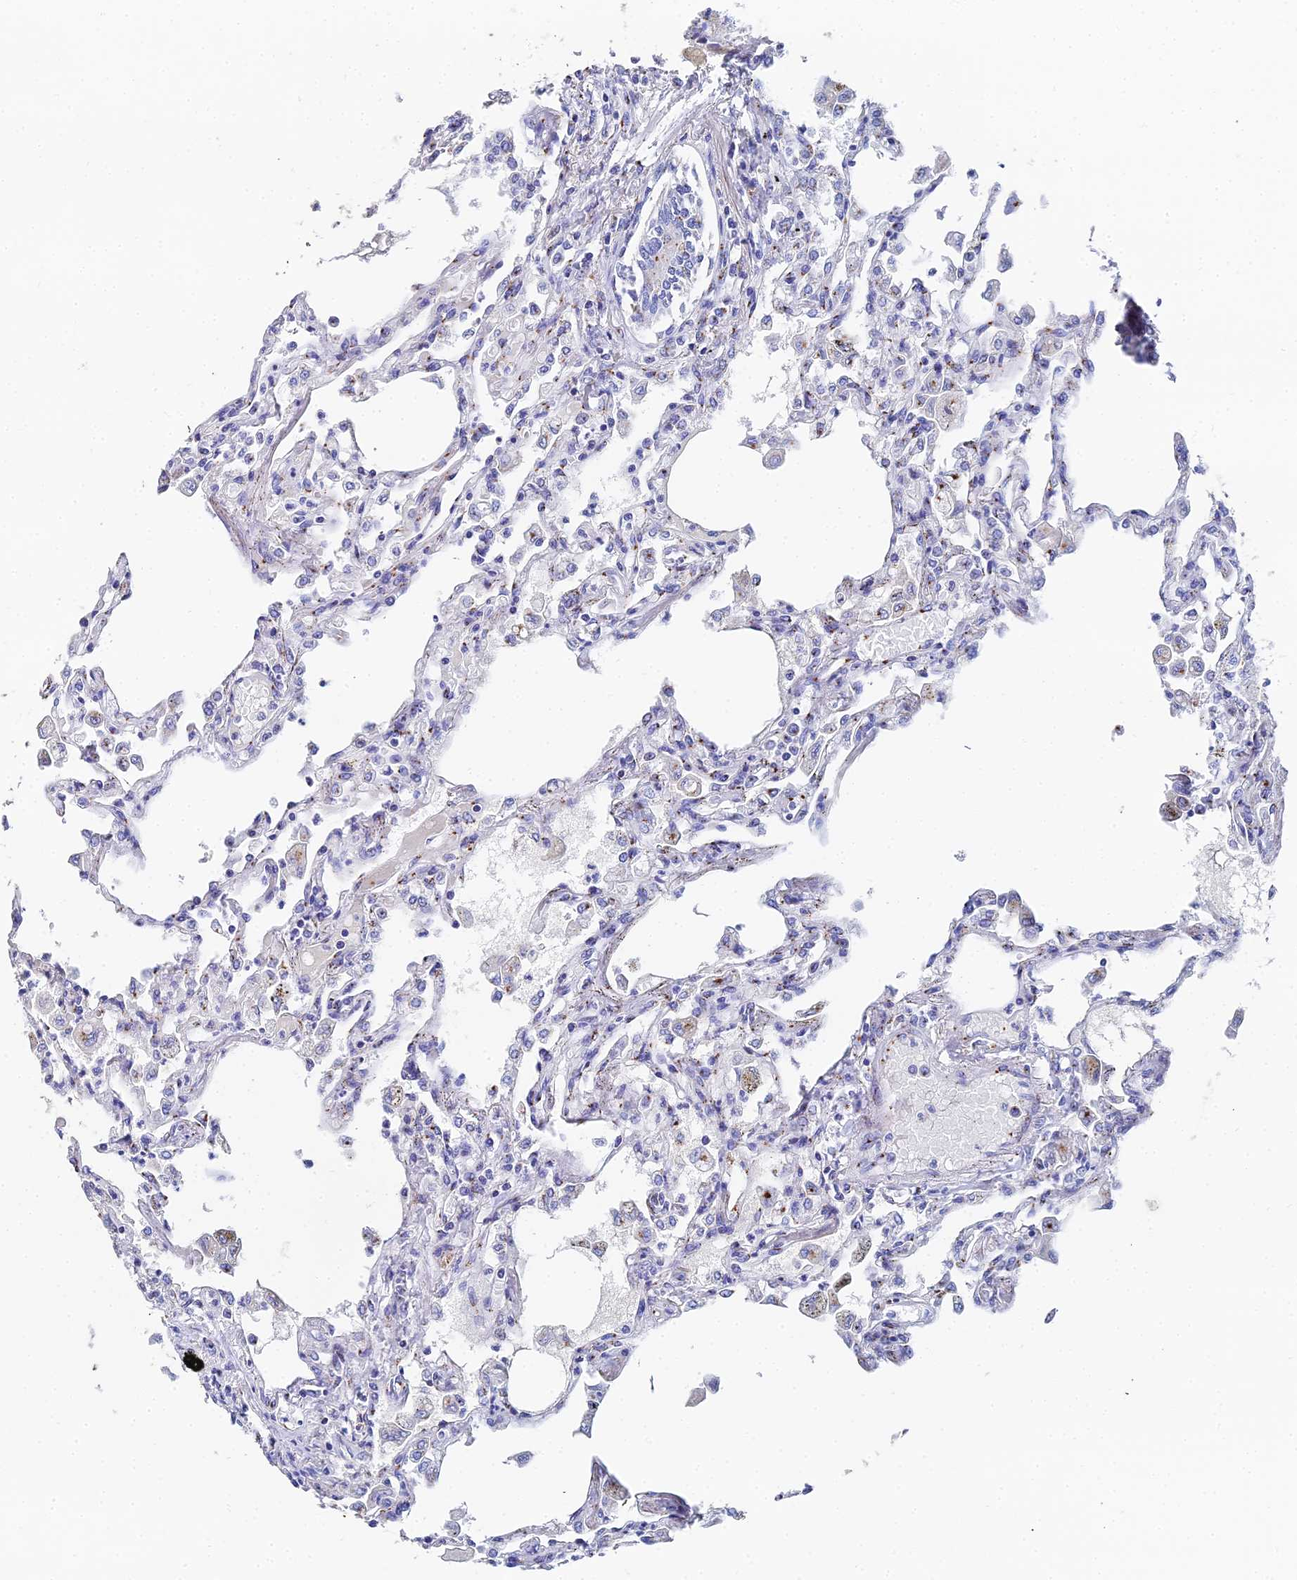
{"staining": {"intensity": "moderate", "quantity": "<25%", "location": "cytoplasmic/membranous"}, "tissue": "lung", "cell_type": "Alveolar cells", "image_type": "normal", "snomed": [{"axis": "morphology", "description": "Normal tissue, NOS"}, {"axis": "topography", "description": "Bronchus"}, {"axis": "topography", "description": "Lung"}], "caption": "Immunohistochemistry (DAB (3,3'-diaminobenzidine)) staining of normal human lung exhibits moderate cytoplasmic/membranous protein staining in approximately <25% of alveolar cells.", "gene": "ENSG00000268674", "patient": {"sex": "female", "age": 49}}